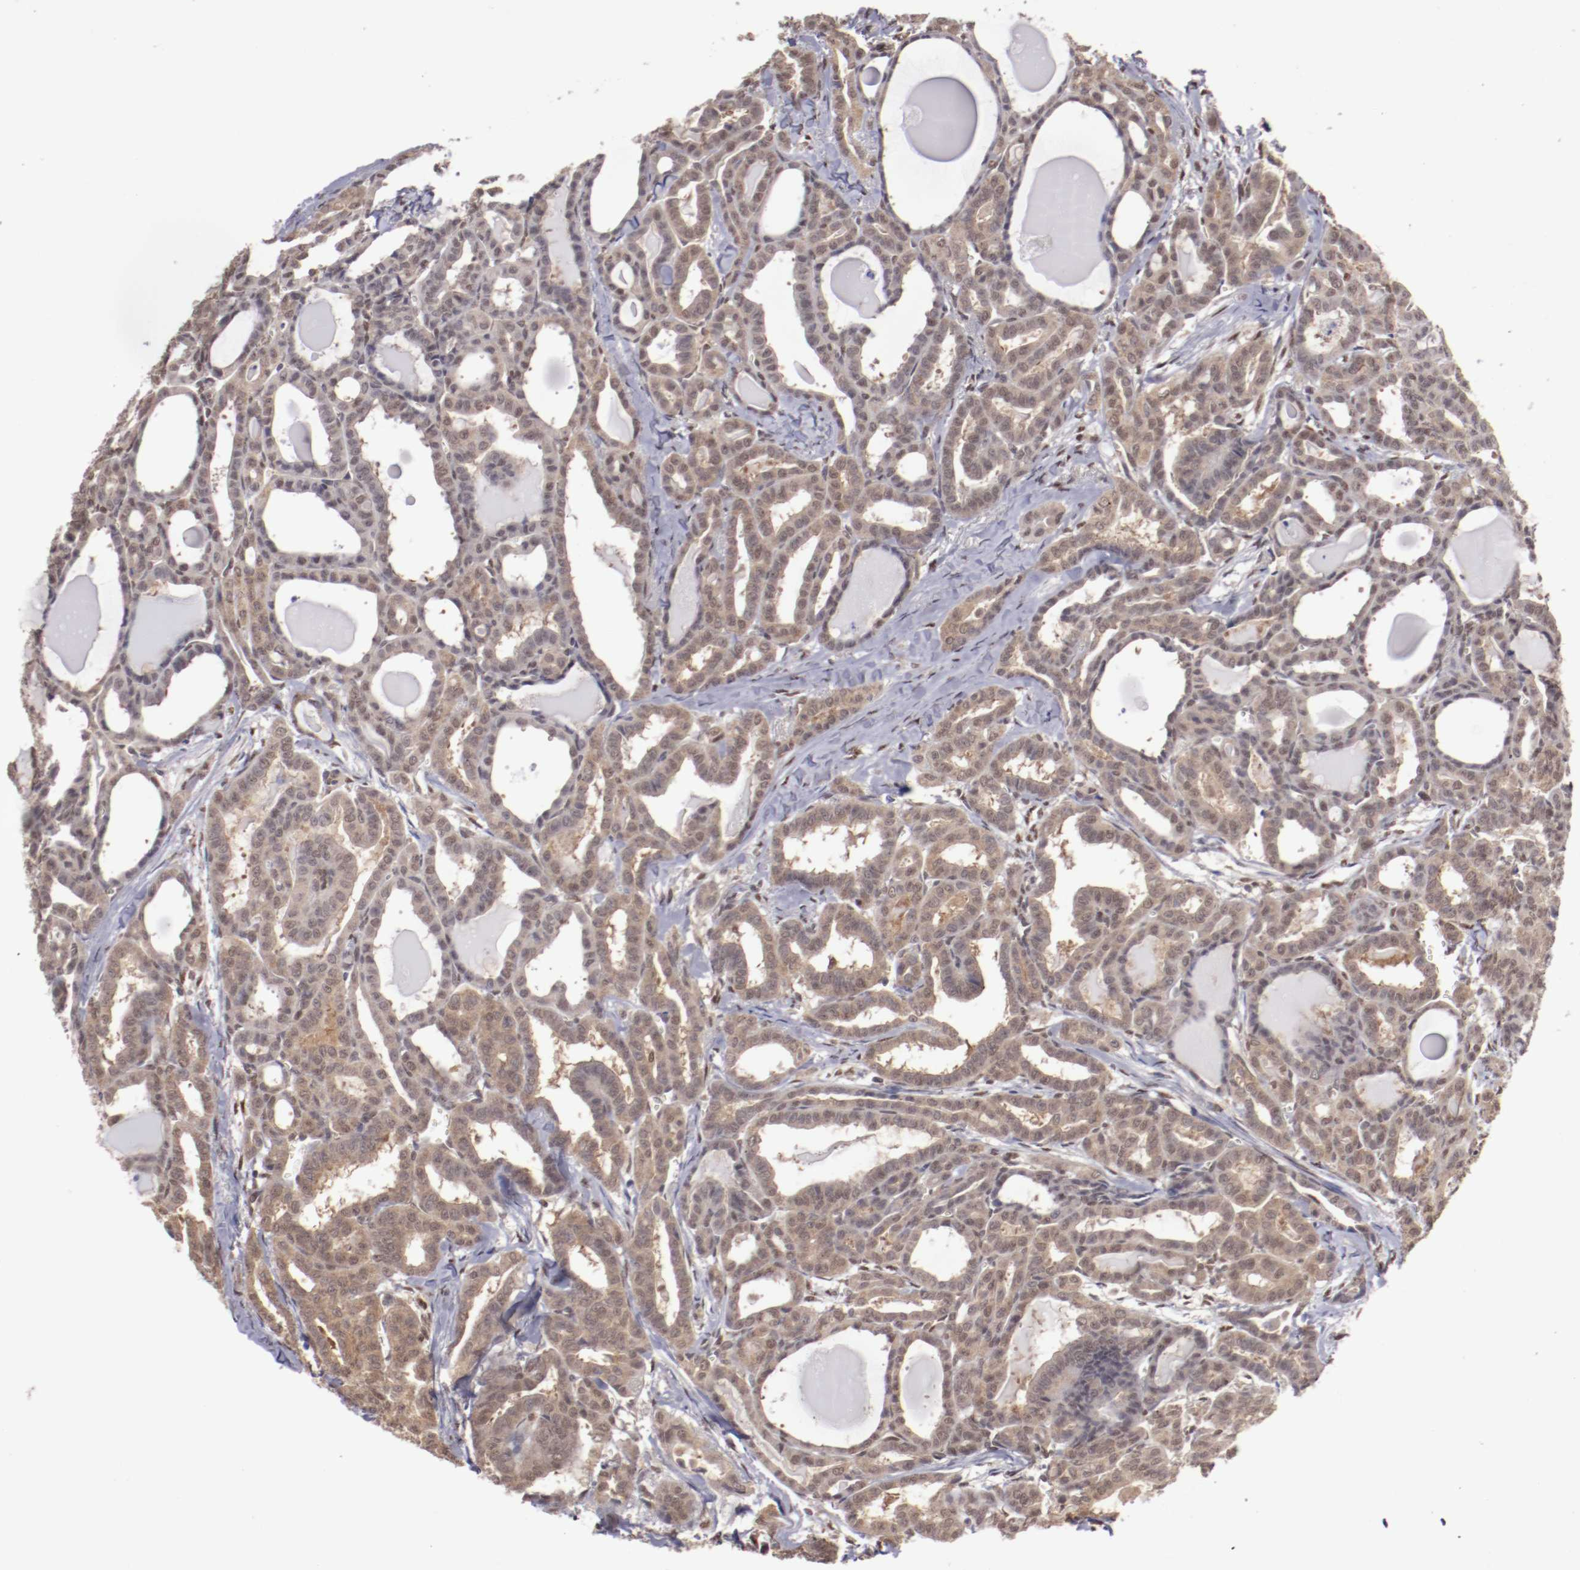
{"staining": {"intensity": "moderate", "quantity": ">75%", "location": "cytoplasmic/membranous,nuclear"}, "tissue": "thyroid cancer", "cell_type": "Tumor cells", "image_type": "cancer", "snomed": [{"axis": "morphology", "description": "Carcinoma, NOS"}, {"axis": "topography", "description": "Thyroid gland"}], "caption": "Tumor cells reveal medium levels of moderate cytoplasmic/membranous and nuclear positivity in about >75% of cells in carcinoma (thyroid). The protein is shown in brown color, while the nuclei are stained blue.", "gene": "ARNT", "patient": {"sex": "female", "age": 91}}